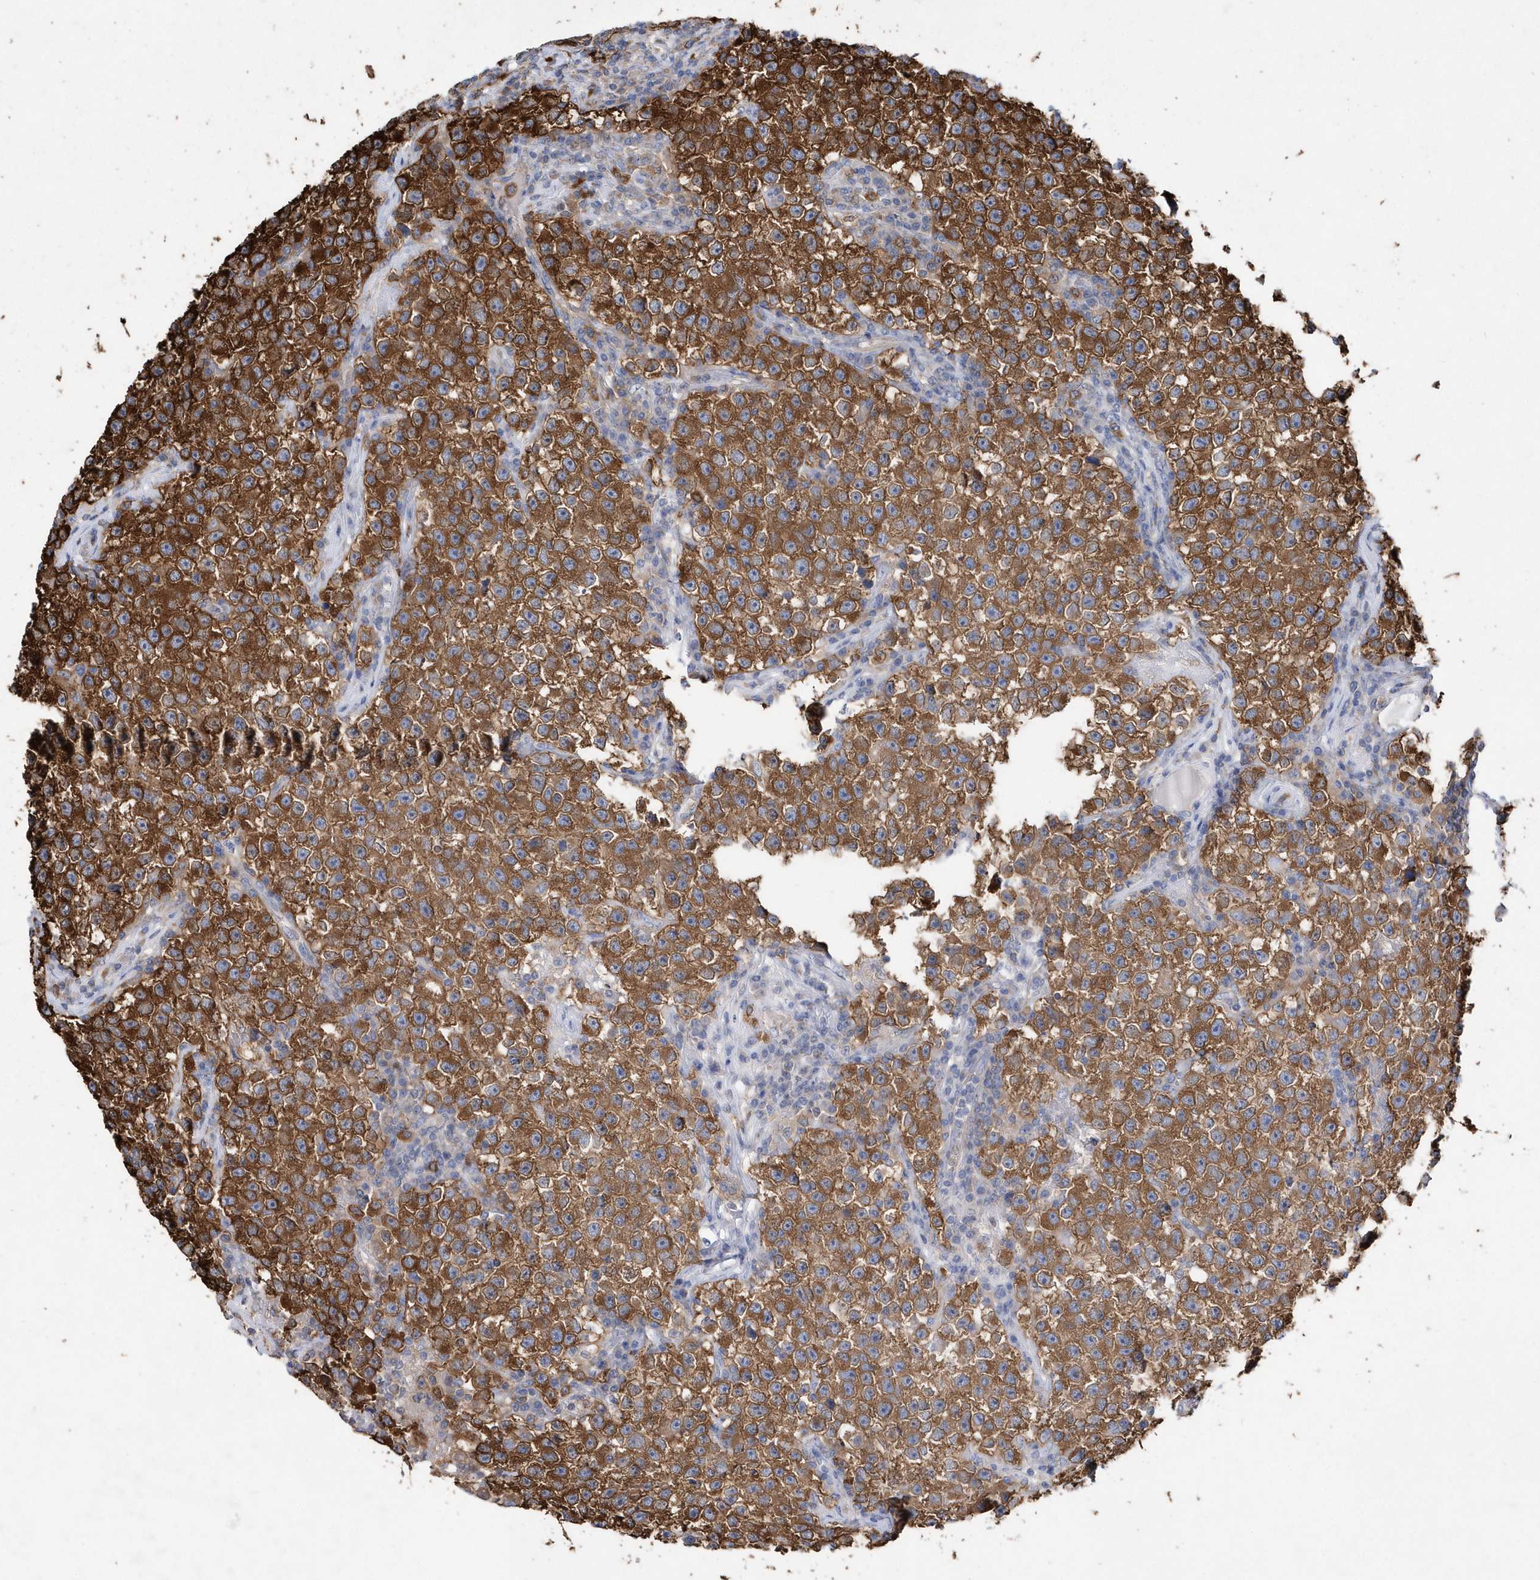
{"staining": {"intensity": "strong", "quantity": ">75%", "location": "cytoplasmic/membranous"}, "tissue": "testis cancer", "cell_type": "Tumor cells", "image_type": "cancer", "snomed": [{"axis": "morphology", "description": "Seminoma, NOS"}, {"axis": "topography", "description": "Testis"}], "caption": "Tumor cells reveal high levels of strong cytoplasmic/membranous expression in approximately >75% of cells in testis seminoma. Immunohistochemistry stains the protein of interest in brown and the nuclei are stained blue.", "gene": "JKAMP", "patient": {"sex": "male", "age": 22}}